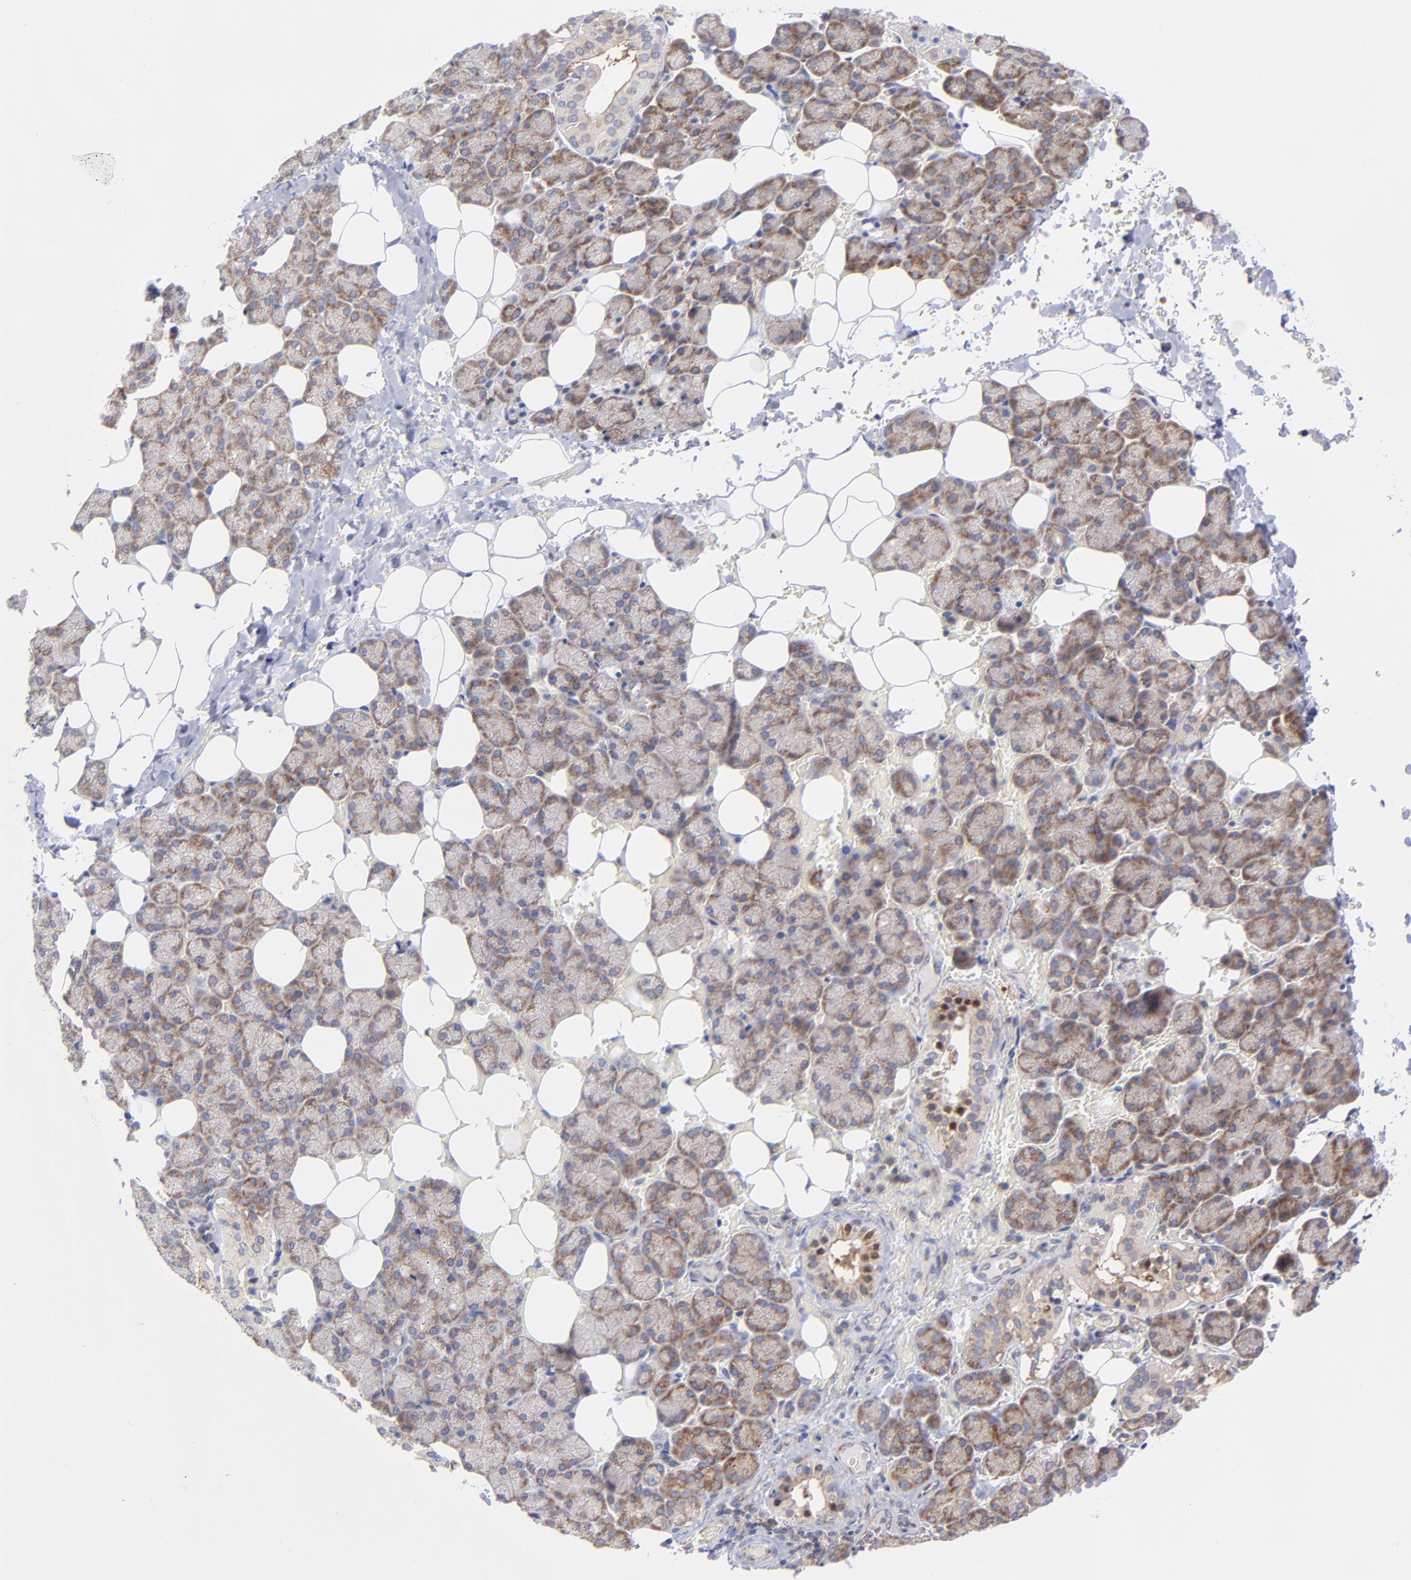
{"staining": {"intensity": "moderate", "quantity": ">75%", "location": "cytoplasmic/membranous"}, "tissue": "salivary gland", "cell_type": "Glandular cells", "image_type": "normal", "snomed": [{"axis": "morphology", "description": "Normal tissue, NOS"}, {"axis": "topography", "description": "Lymph node"}, {"axis": "topography", "description": "Salivary gland"}], "caption": "A photomicrograph of salivary gland stained for a protein shows moderate cytoplasmic/membranous brown staining in glandular cells. (Stains: DAB in brown, nuclei in blue, Microscopy: brightfield microscopy at high magnification).", "gene": "EIF2AK2", "patient": {"sex": "male", "age": 8}}